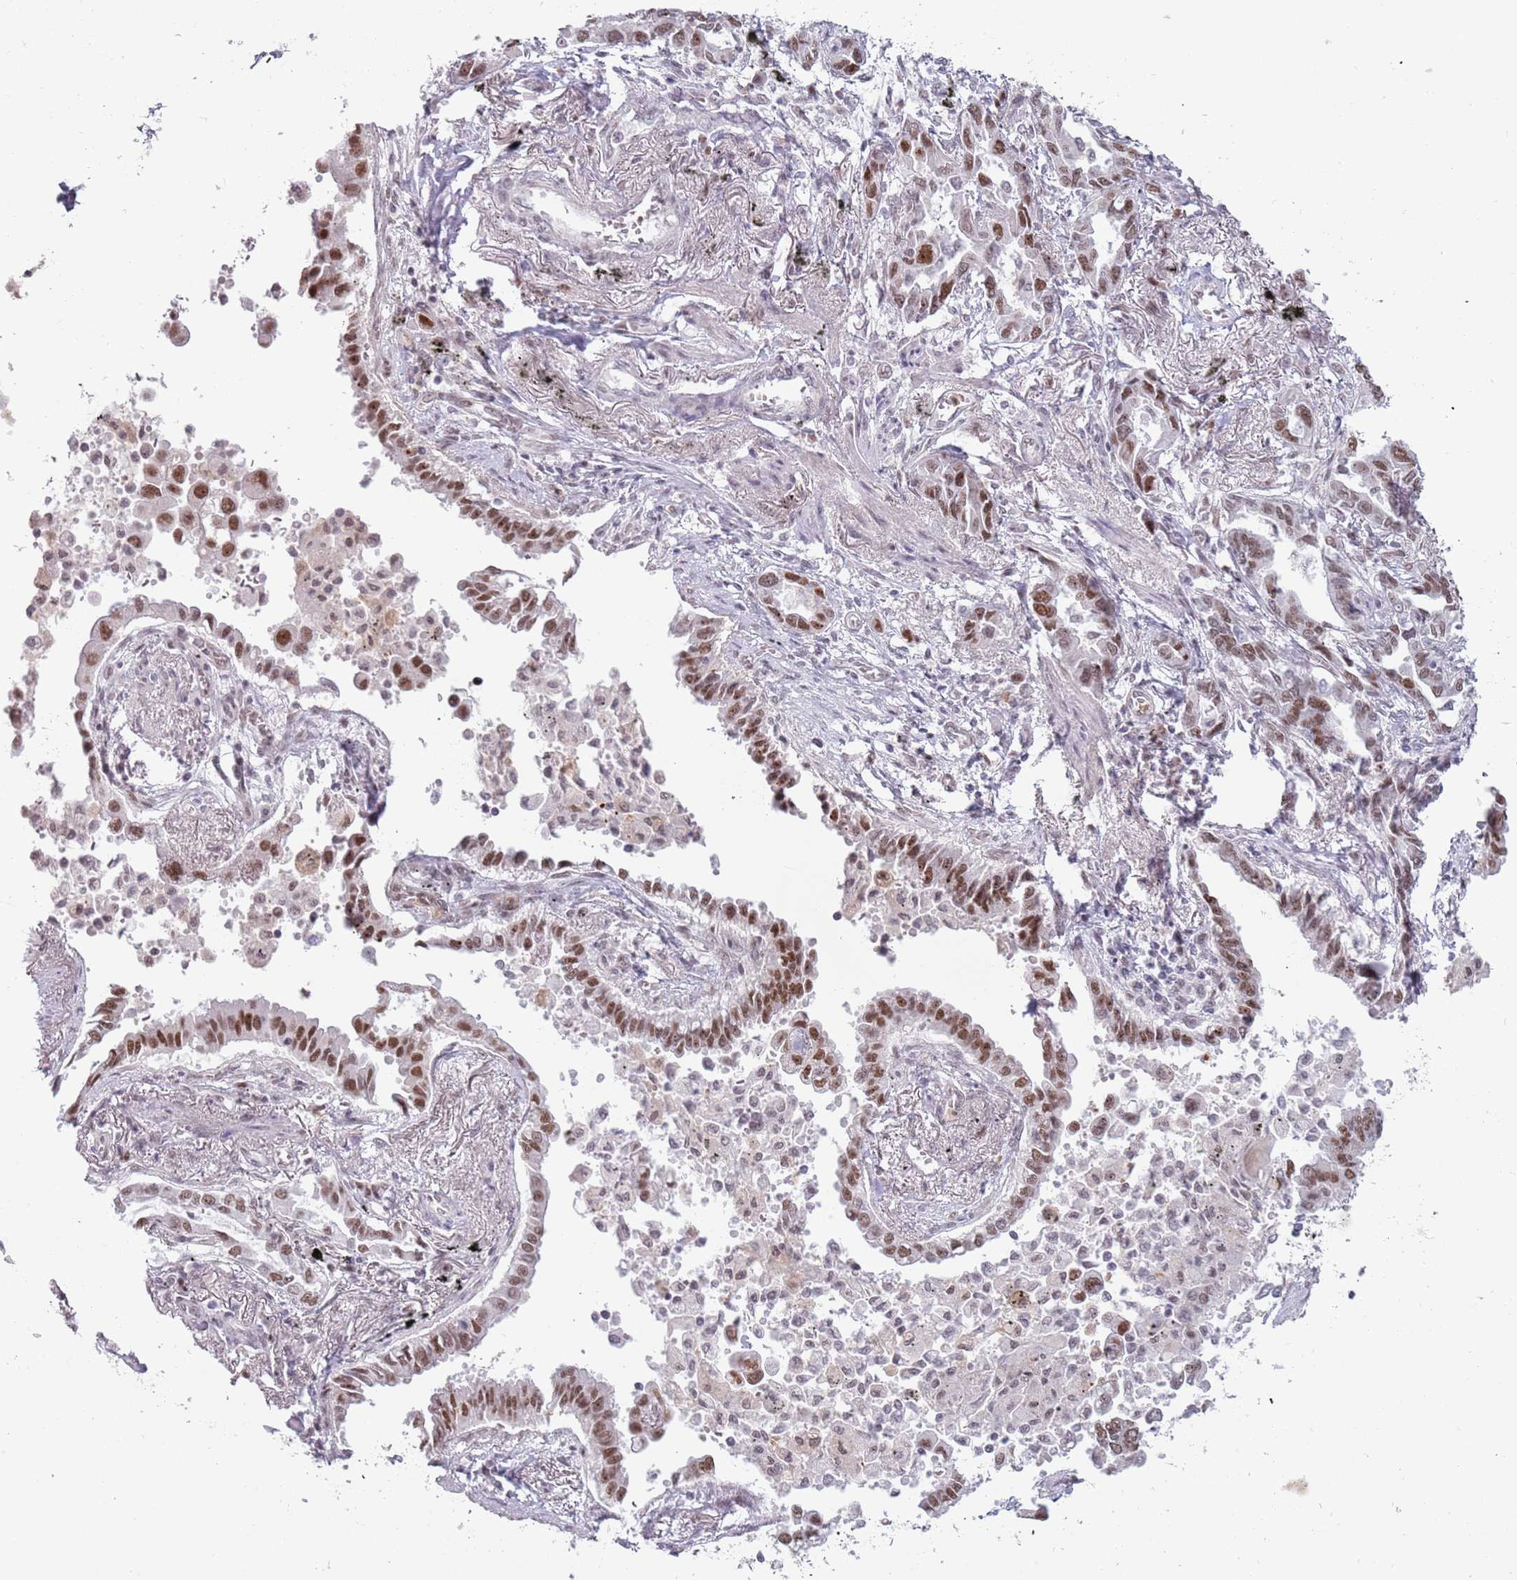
{"staining": {"intensity": "moderate", "quantity": ">75%", "location": "nuclear"}, "tissue": "lung cancer", "cell_type": "Tumor cells", "image_type": "cancer", "snomed": [{"axis": "morphology", "description": "Adenocarcinoma, NOS"}, {"axis": "topography", "description": "Lung"}], "caption": "Lung adenocarcinoma stained for a protein (brown) reveals moderate nuclear positive positivity in approximately >75% of tumor cells.", "gene": "REXO4", "patient": {"sex": "male", "age": 67}}